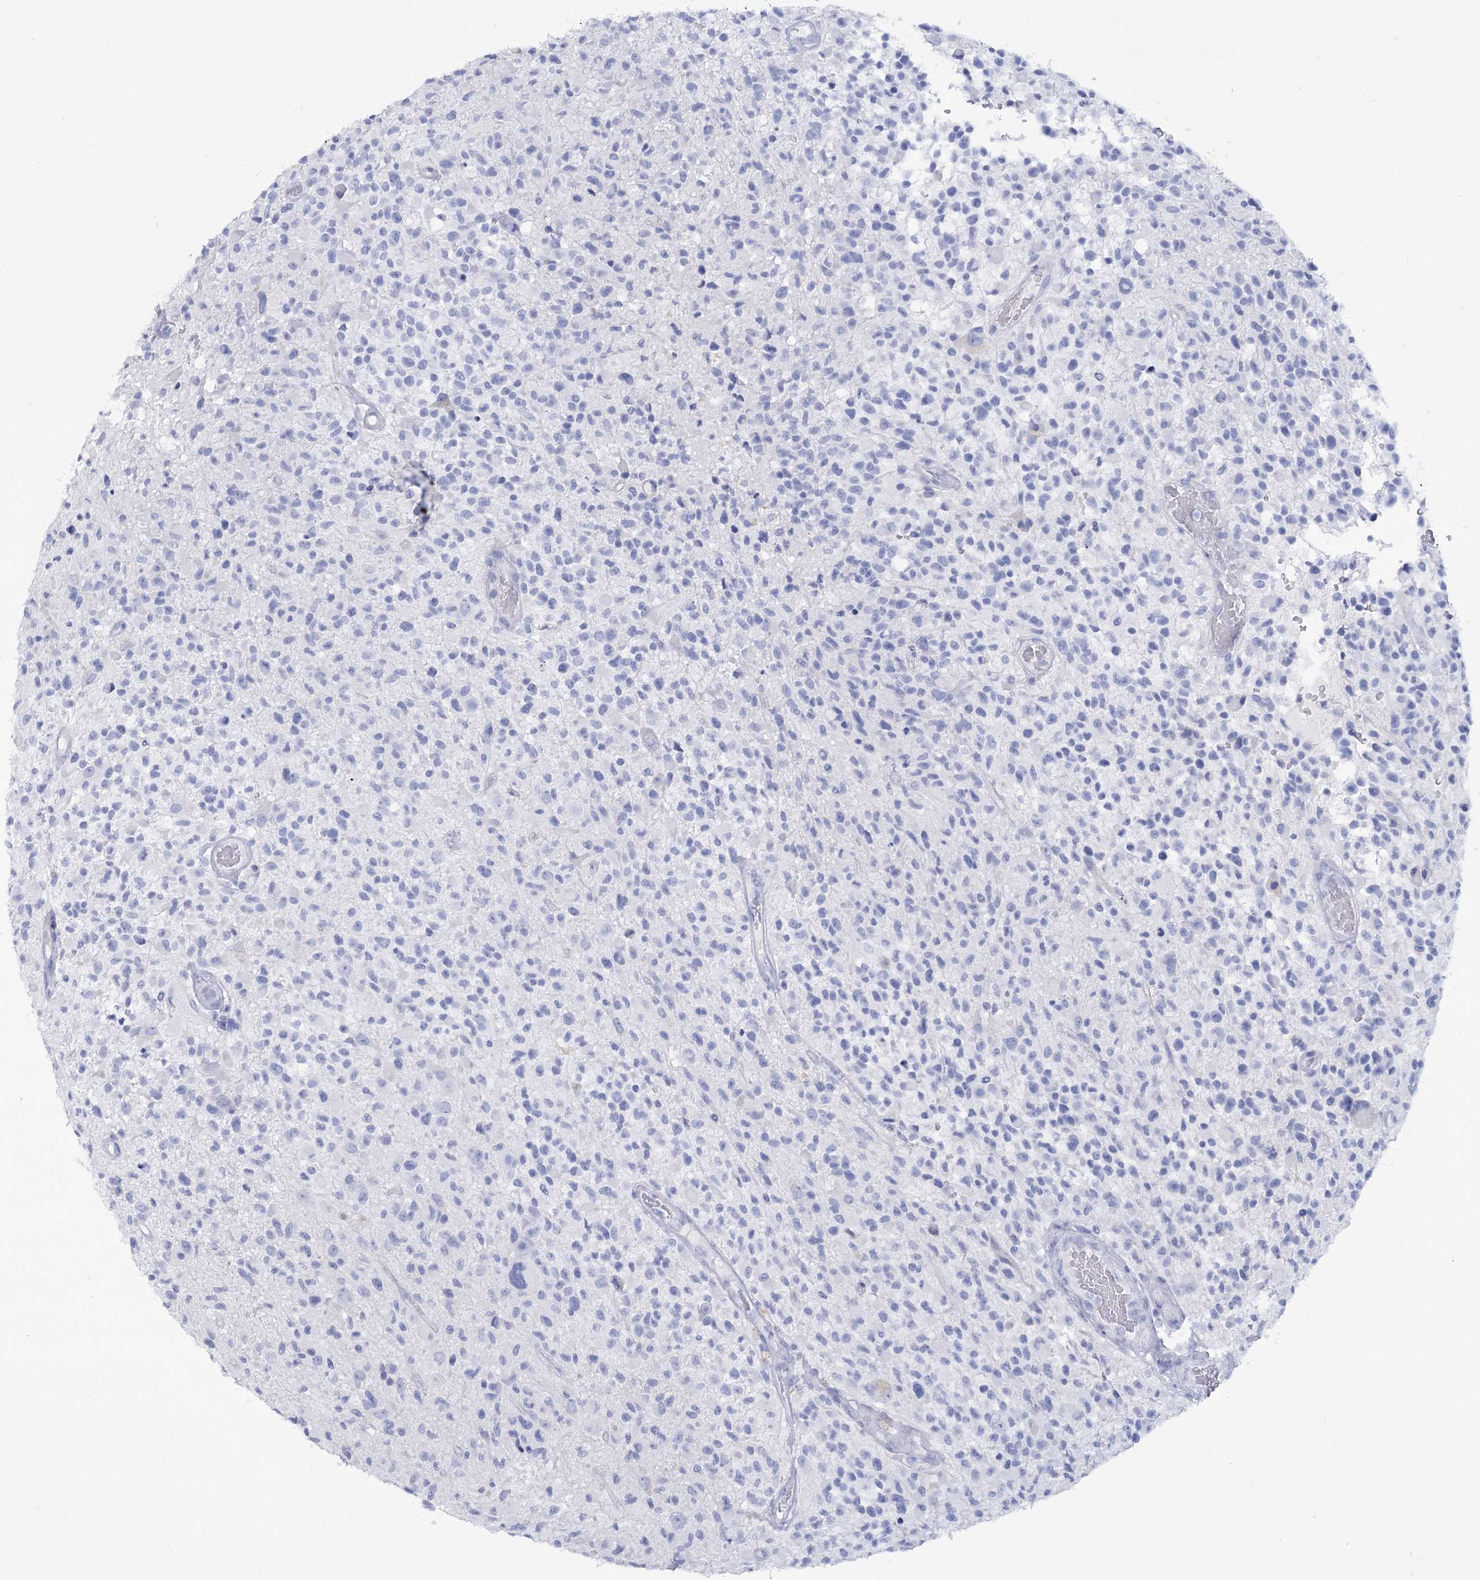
{"staining": {"intensity": "negative", "quantity": "none", "location": "none"}, "tissue": "glioma", "cell_type": "Tumor cells", "image_type": "cancer", "snomed": [{"axis": "morphology", "description": "Glioma, malignant, High grade"}, {"axis": "morphology", "description": "Glioblastoma, NOS"}, {"axis": "topography", "description": "Brain"}], "caption": "This is a histopathology image of immunohistochemistry (IHC) staining of malignant high-grade glioma, which shows no staining in tumor cells.", "gene": "RNF186", "patient": {"sex": "male", "age": 60}}